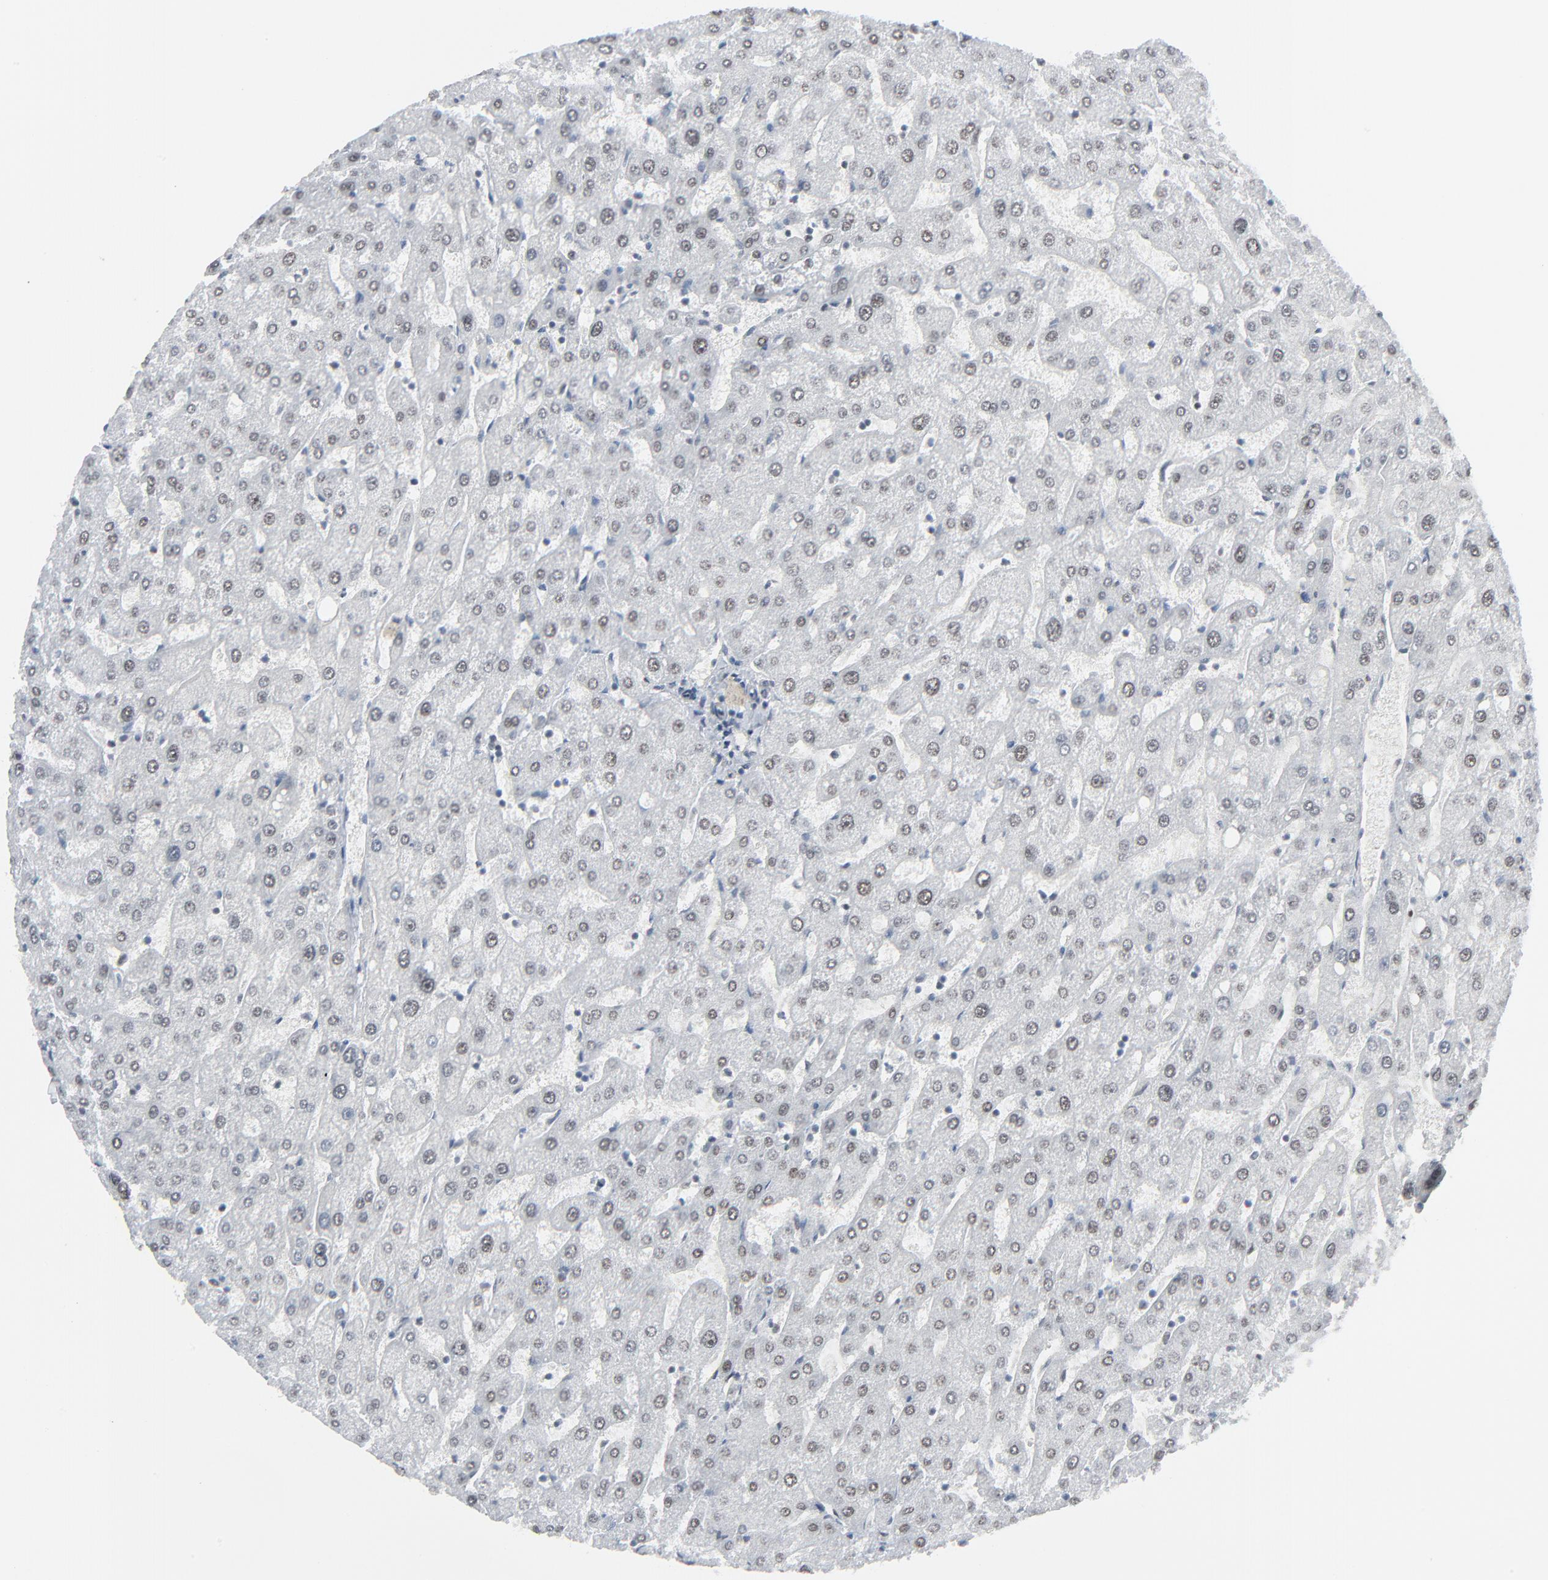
{"staining": {"intensity": "negative", "quantity": "none", "location": "none"}, "tissue": "liver", "cell_type": "Cholangiocytes", "image_type": "normal", "snomed": [{"axis": "morphology", "description": "Normal tissue, NOS"}, {"axis": "topography", "description": "Liver"}], "caption": "This is an immunohistochemistry histopathology image of normal human liver. There is no expression in cholangiocytes.", "gene": "FBXO28", "patient": {"sex": "male", "age": 67}}